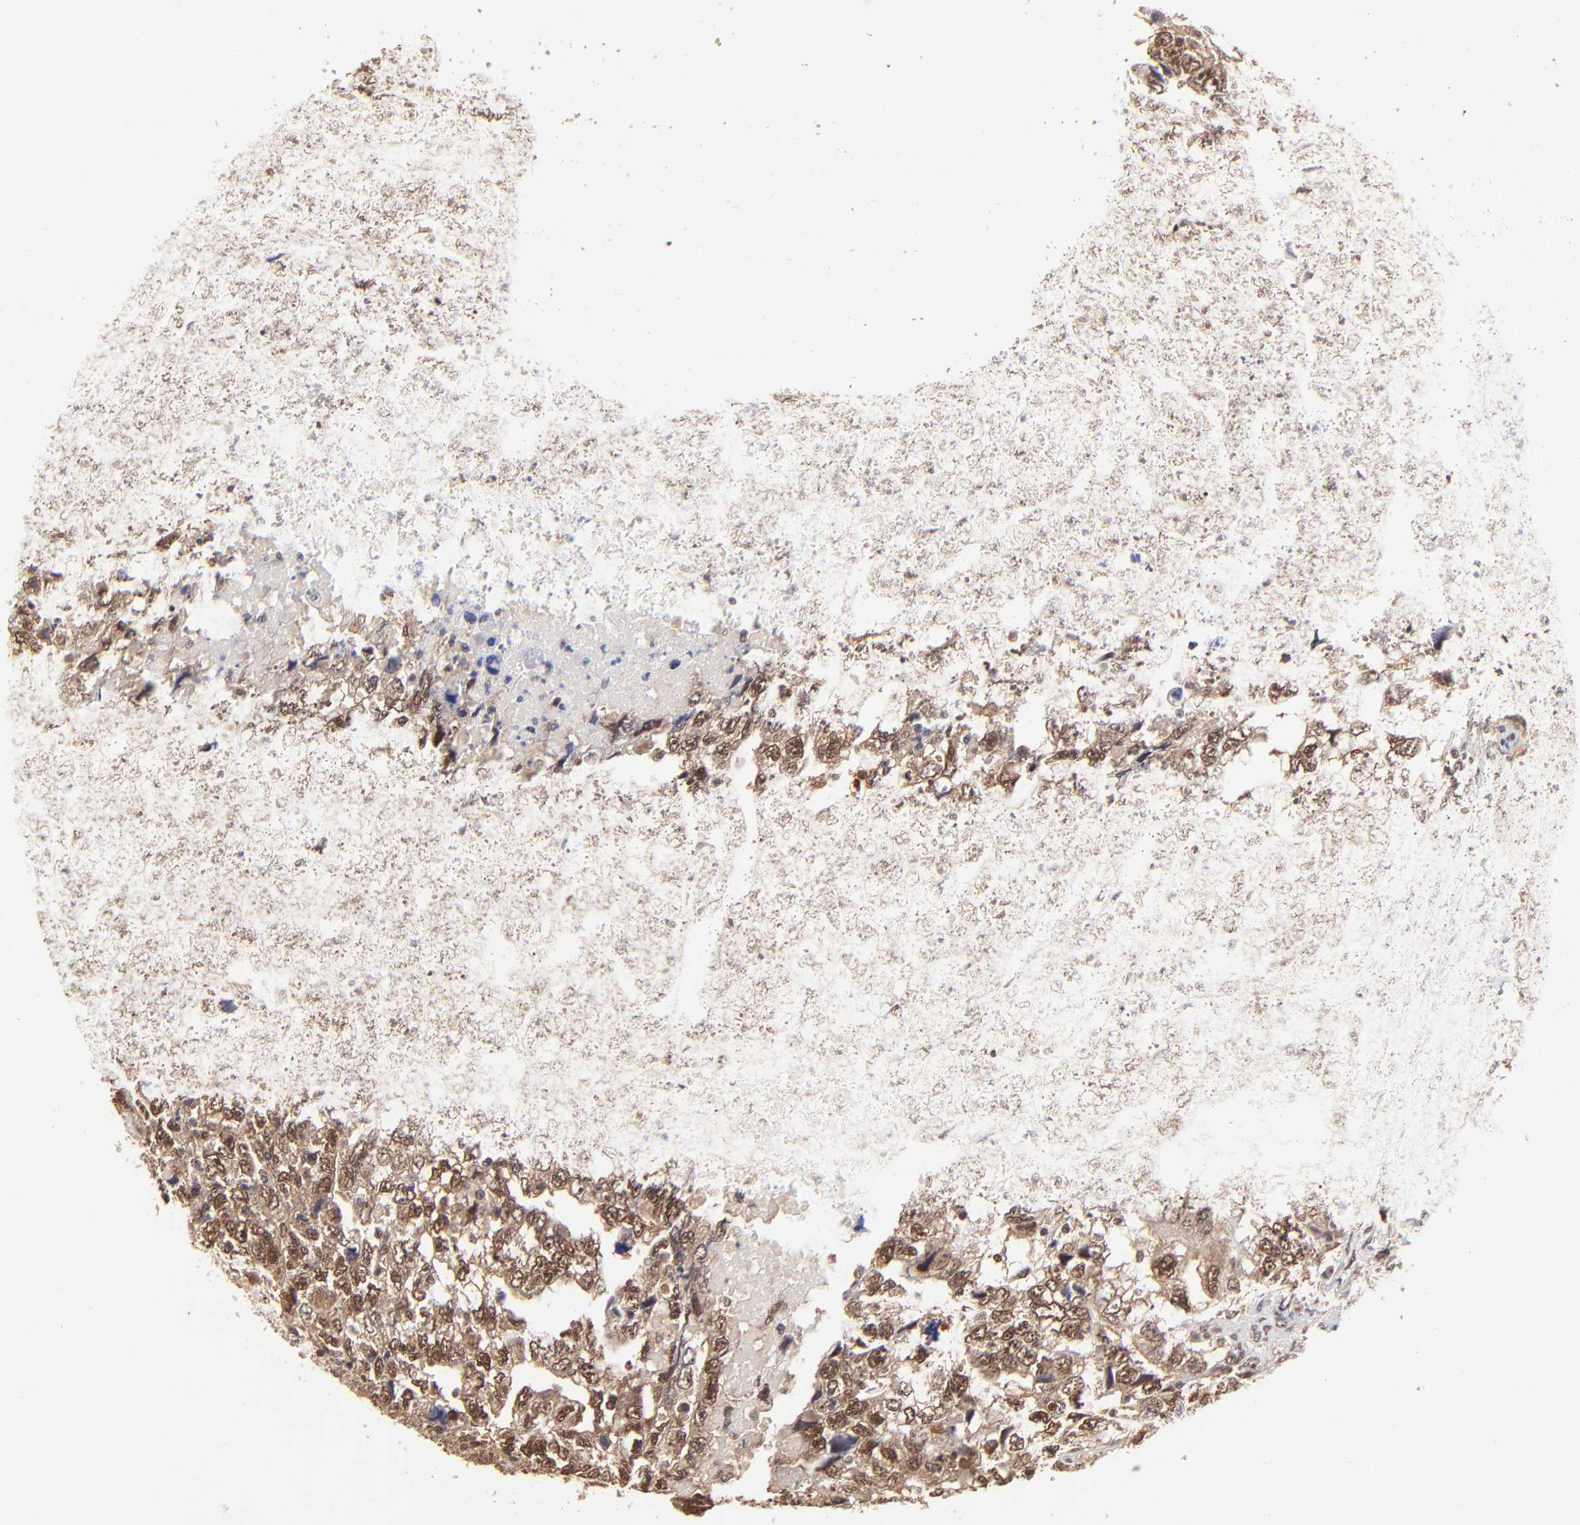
{"staining": {"intensity": "moderate", "quantity": ">75%", "location": "cytoplasmic/membranous,nuclear"}, "tissue": "testis cancer", "cell_type": "Tumor cells", "image_type": "cancer", "snomed": [{"axis": "morphology", "description": "Carcinoma, Embryonal, NOS"}, {"axis": "topography", "description": "Testis"}], "caption": "Immunohistochemistry (IHC) of human embryonal carcinoma (testis) shows medium levels of moderate cytoplasmic/membranous and nuclear staining in about >75% of tumor cells.", "gene": "PSMC4", "patient": {"sex": "male", "age": 36}}